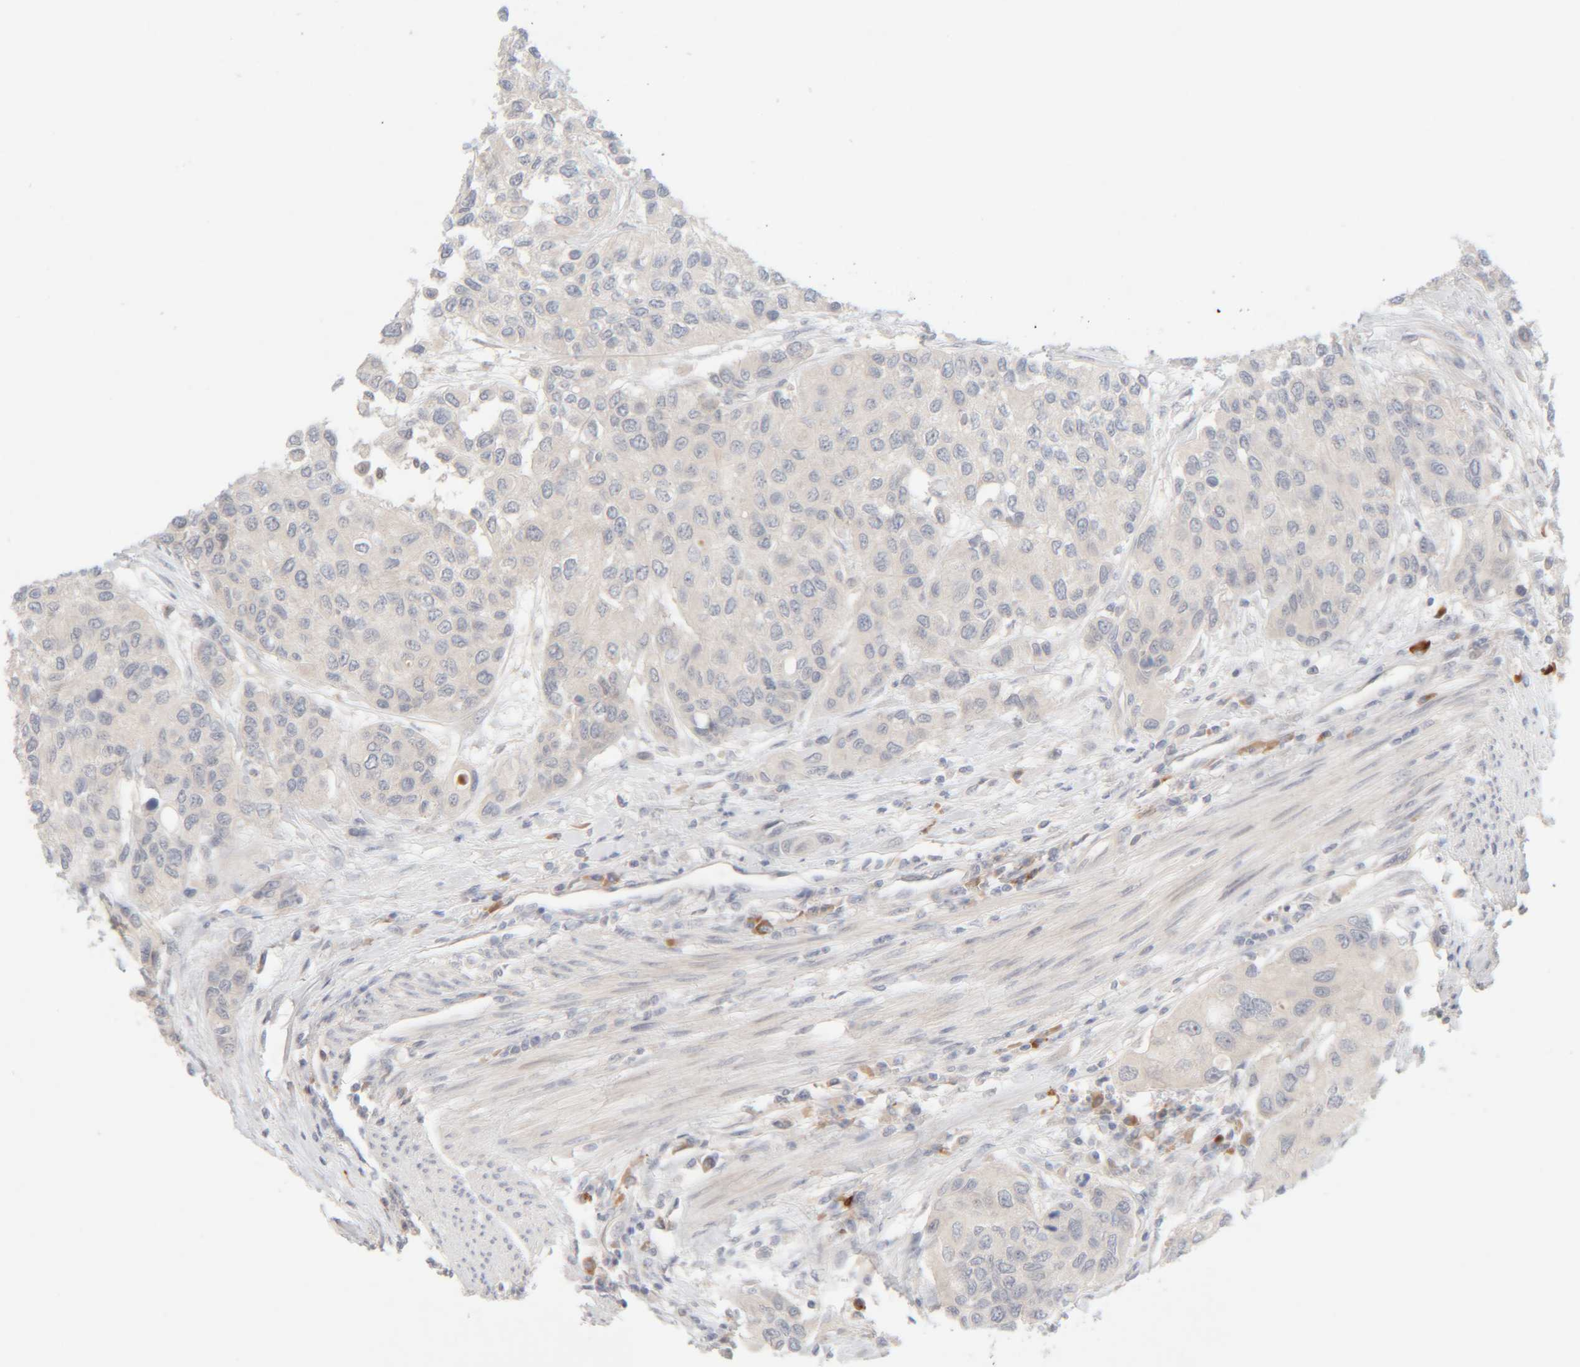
{"staining": {"intensity": "negative", "quantity": "none", "location": "none"}, "tissue": "urothelial cancer", "cell_type": "Tumor cells", "image_type": "cancer", "snomed": [{"axis": "morphology", "description": "Urothelial carcinoma, High grade"}, {"axis": "topography", "description": "Urinary bladder"}], "caption": "This photomicrograph is of high-grade urothelial carcinoma stained with immunohistochemistry (IHC) to label a protein in brown with the nuclei are counter-stained blue. There is no expression in tumor cells. Brightfield microscopy of immunohistochemistry (IHC) stained with DAB (3,3'-diaminobenzidine) (brown) and hematoxylin (blue), captured at high magnification.", "gene": "CHKA", "patient": {"sex": "female", "age": 56}}